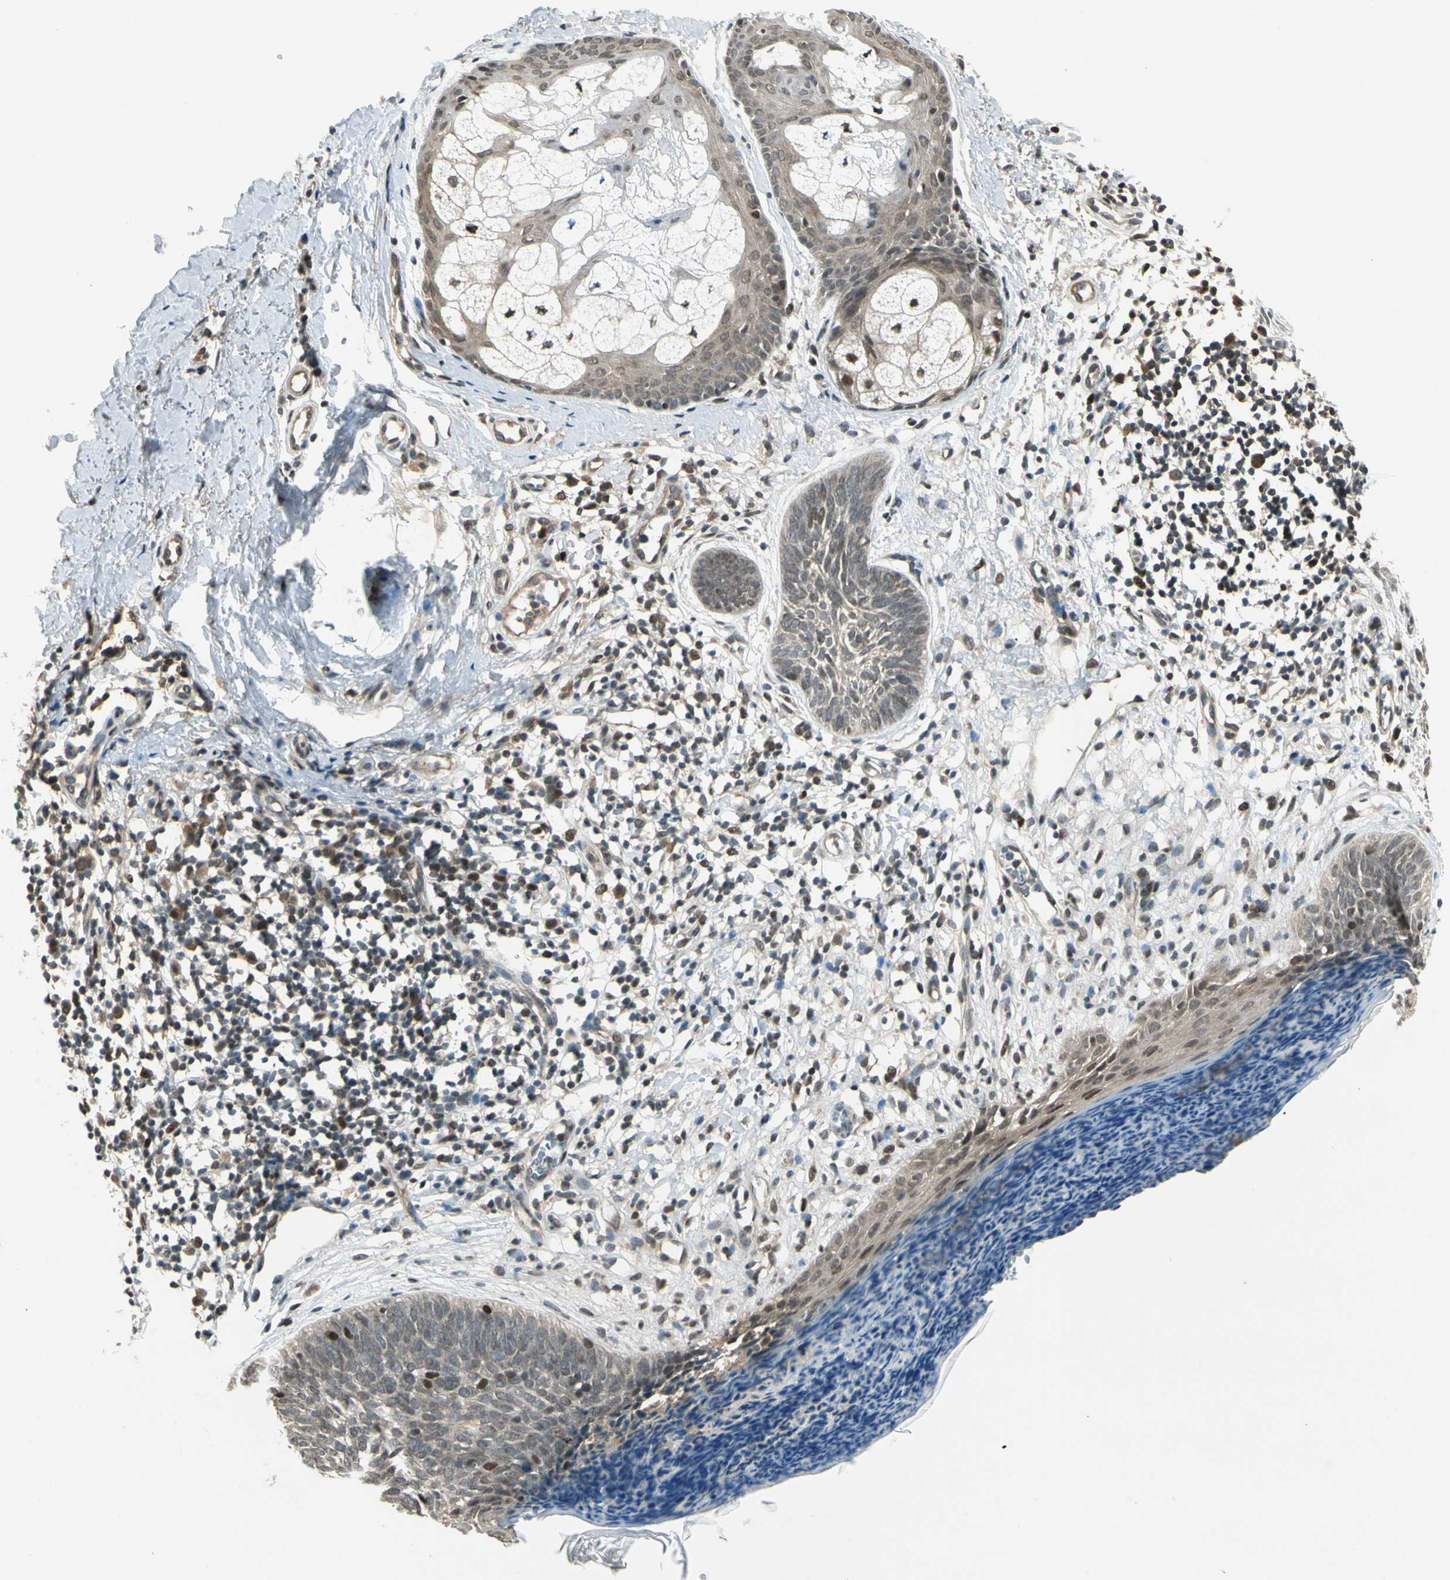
{"staining": {"intensity": "weak", "quantity": ">75%", "location": "cytoplasmic/membranous,nuclear"}, "tissue": "skin cancer", "cell_type": "Tumor cells", "image_type": "cancer", "snomed": [{"axis": "morphology", "description": "Normal tissue, NOS"}, {"axis": "morphology", "description": "Basal cell carcinoma"}, {"axis": "topography", "description": "Skin"}], "caption": "This is an image of immunohistochemistry (IHC) staining of skin cancer (basal cell carcinoma), which shows weak positivity in the cytoplasmic/membranous and nuclear of tumor cells.", "gene": "GTF3A", "patient": {"sex": "male", "age": 71}}